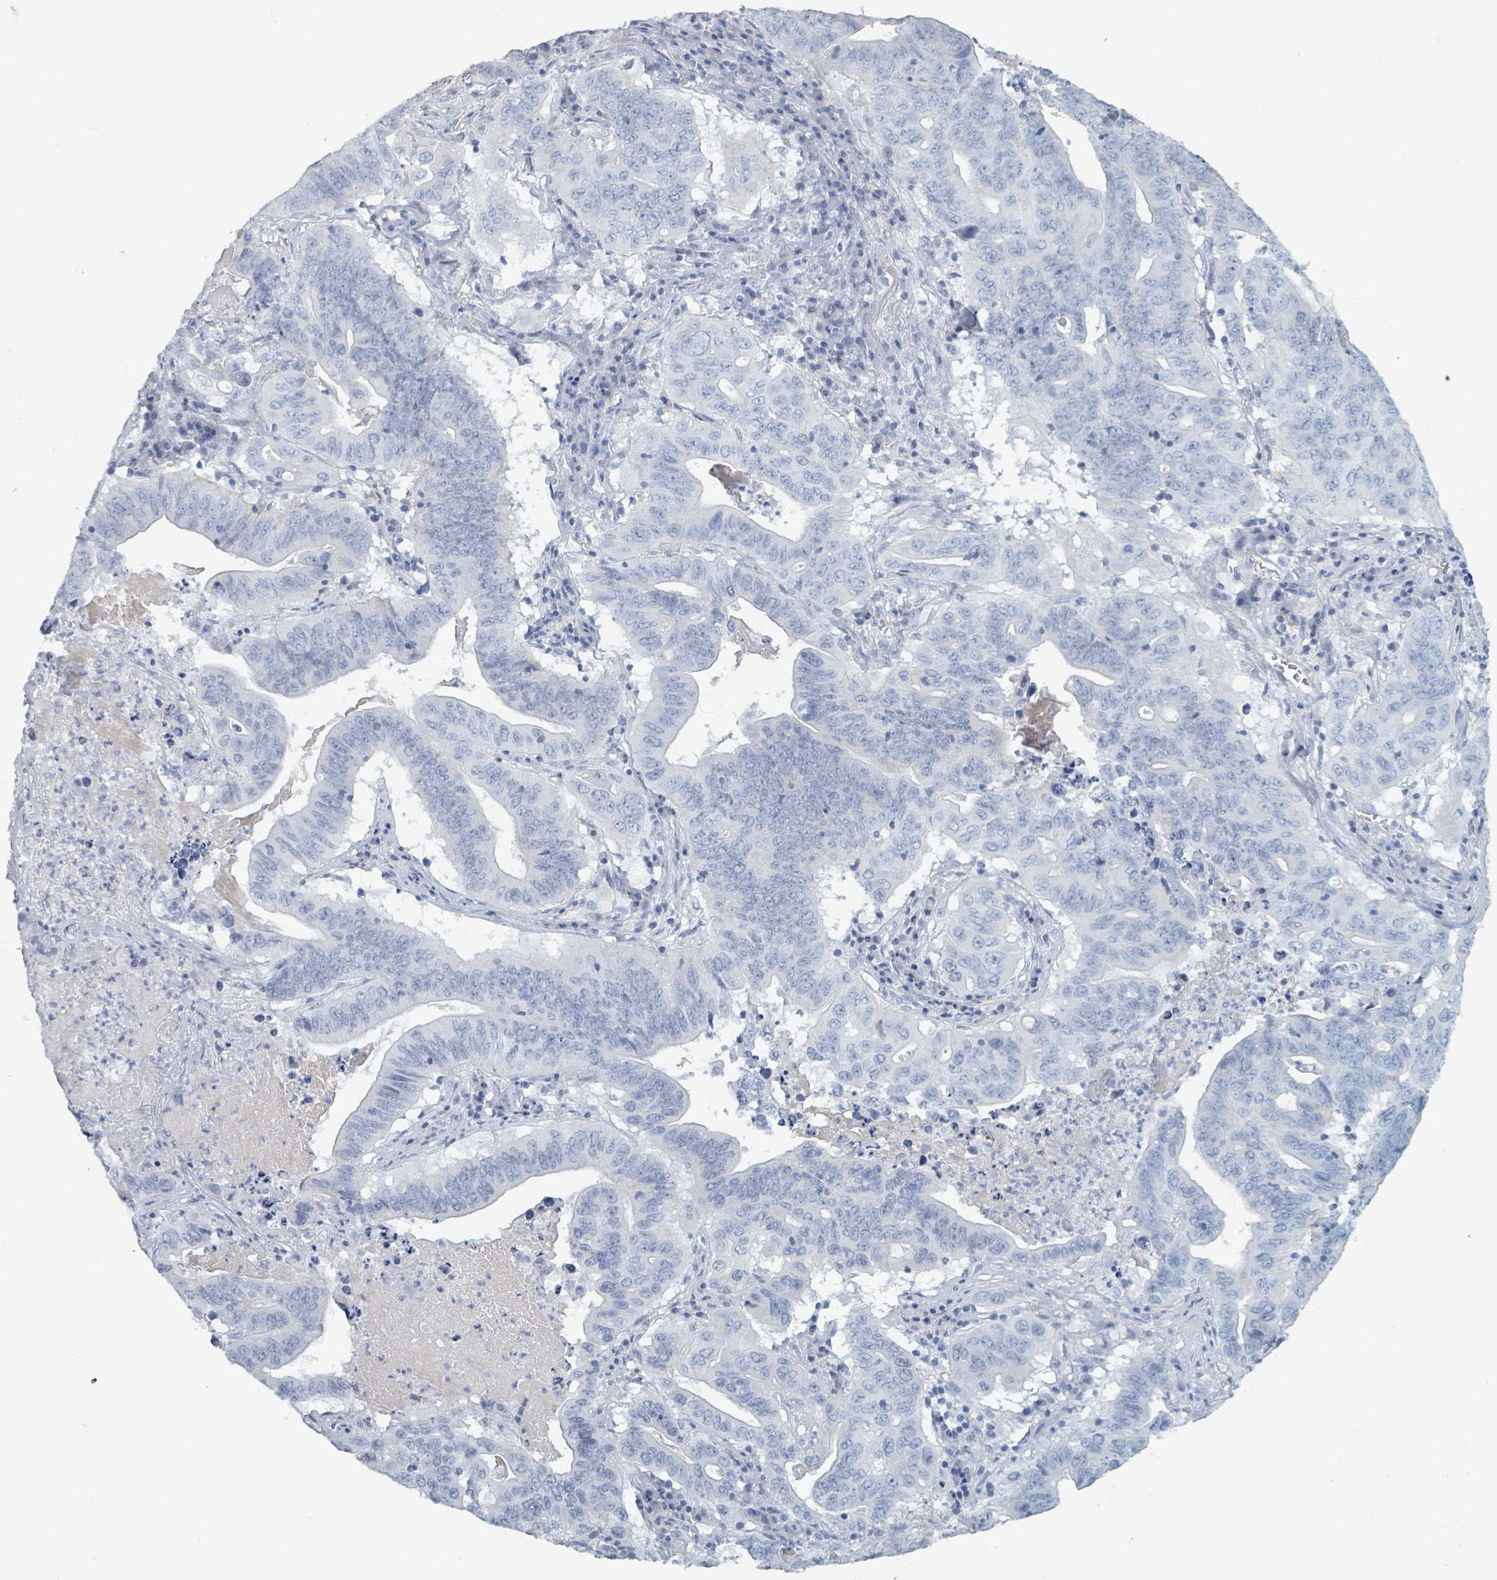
{"staining": {"intensity": "negative", "quantity": "none", "location": "none"}, "tissue": "lung cancer", "cell_type": "Tumor cells", "image_type": "cancer", "snomed": [{"axis": "morphology", "description": "Adenocarcinoma, NOS"}, {"axis": "topography", "description": "Lung"}], "caption": "The immunohistochemistry (IHC) photomicrograph has no significant expression in tumor cells of adenocarcinoma (lung) tissue.", "gene": "HEATR5A", "patient": {"sex": "female", "age": 60}}